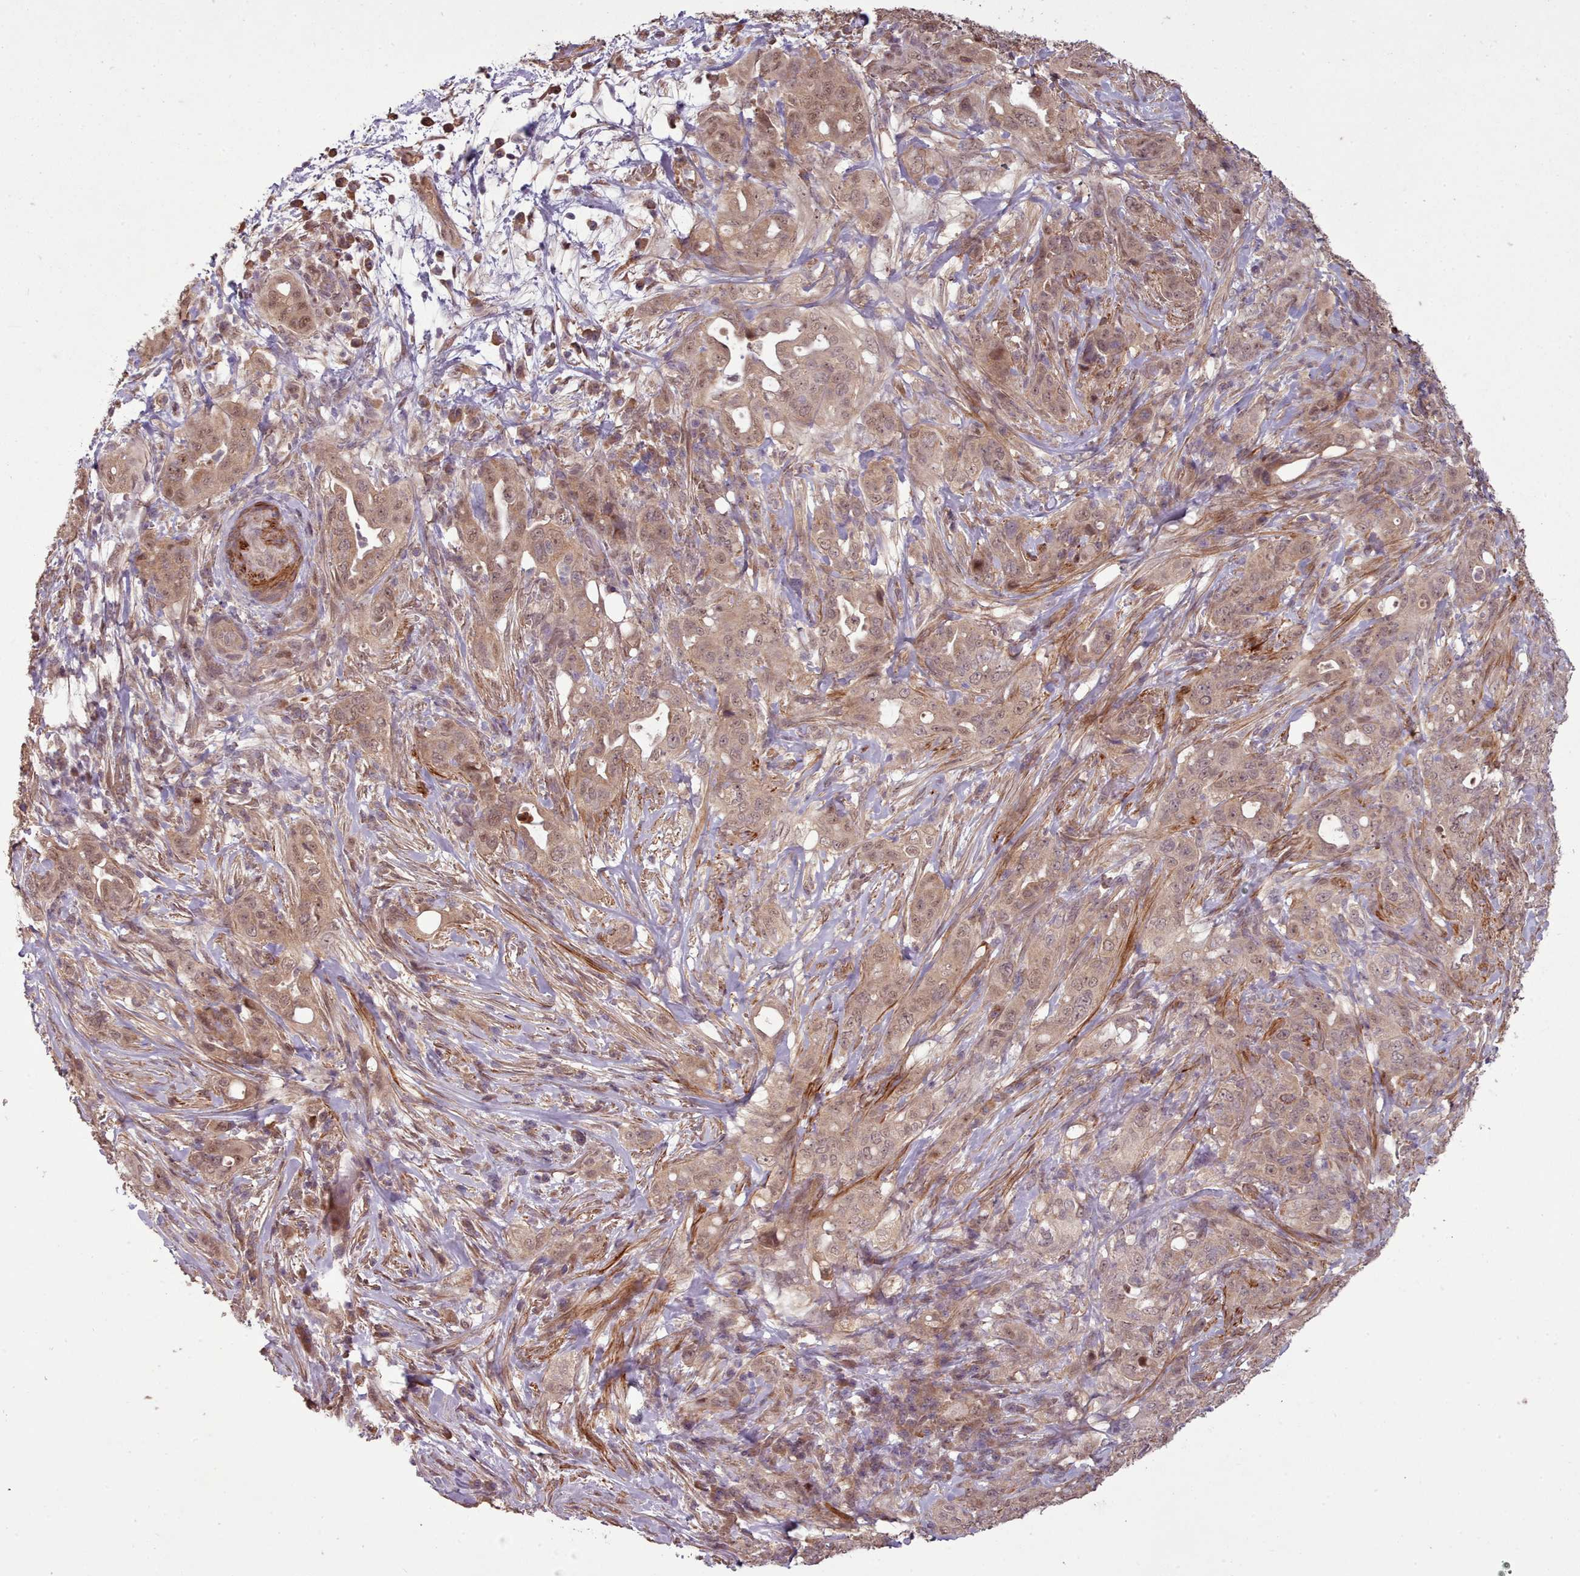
{"staining": {"intensity": "moderate", "quantity": ">75%", "location": "cytoplasmic/membranous,nuclear"}, "tissue": "pancreatic cancer", "cell_type": "Tumor cells", "image_type": "cancer", "snomed": [{"axis": "morphology", "description": "Normal tissue, NOS"}, {"axis": "morphology", "description": "Adenocarcinoma, NOS"}, {"axis": "topography", "description": "Lymph node"}, {"axis": "topography", "description": "Pancreas"}], "caption": "Protein staining shows moderate cytoplasmic/membranous and nuclear staining in approximately >75% of tumor cells in adenocarcinoma (pancreatic). (brown staining indicates protein expression, while blue staining denotes nuclei).", "gene": "CDC6", "patient": {"sex": "female", "age": 67}}